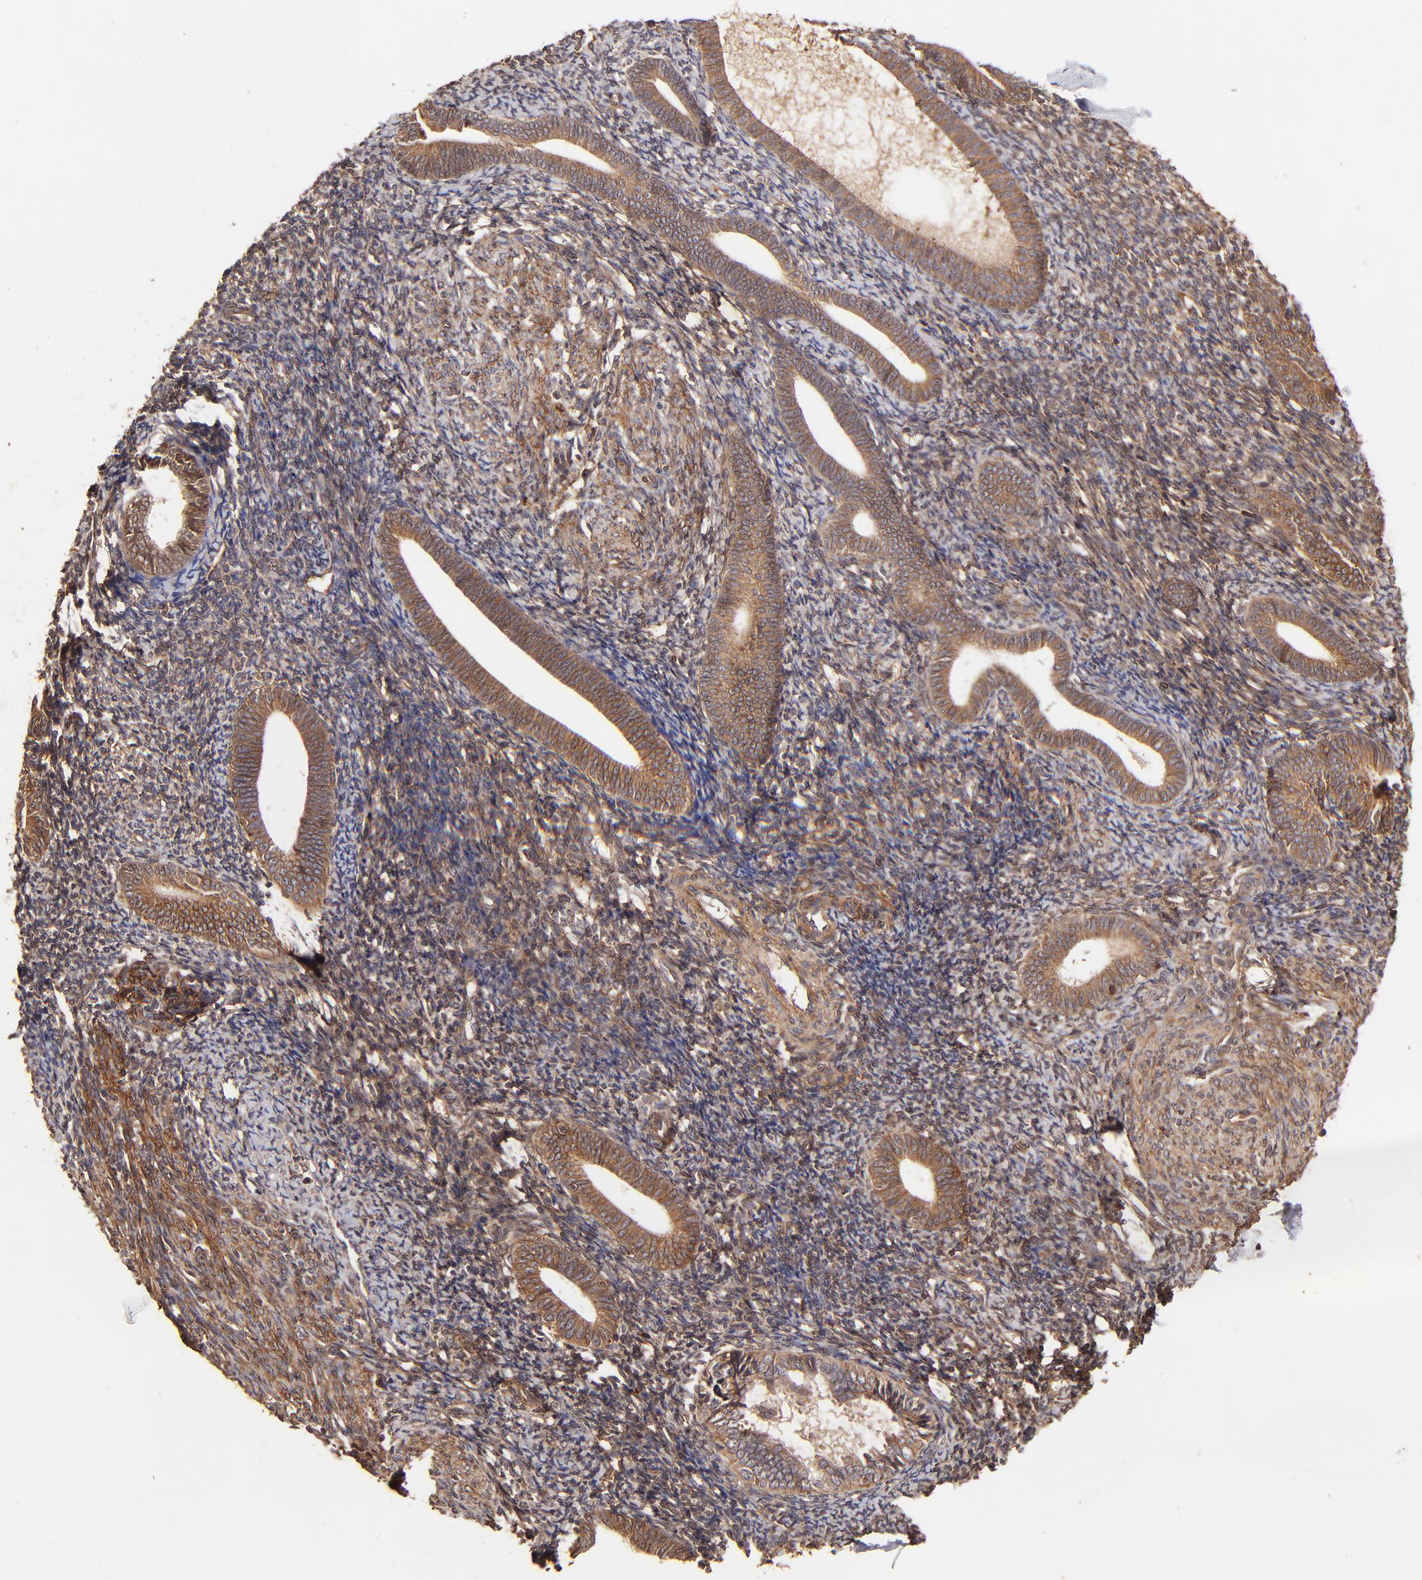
{"staining": {"intensity": "moderate", "quantity": ">75%", "location": "cytoplasmic/membranous"}, "tissue": "endometrium", "cell_type": "Cells in endometrial stroma", "image_type": "normal", "snomed": [{"axis": "morphology", "description": "Normal tissue, NOS"}, {"axis": "topography", "description": "Endometrium"}], "caption": "Immunohistochemical staining of normal endometrium displays >75% levels of moderate cytoplasmic/membranous protein positivity in approximately >75% of cells in endometrial stroma.", "gene": "ITGB1", "patient": {"sex": "female", "age": 57}}